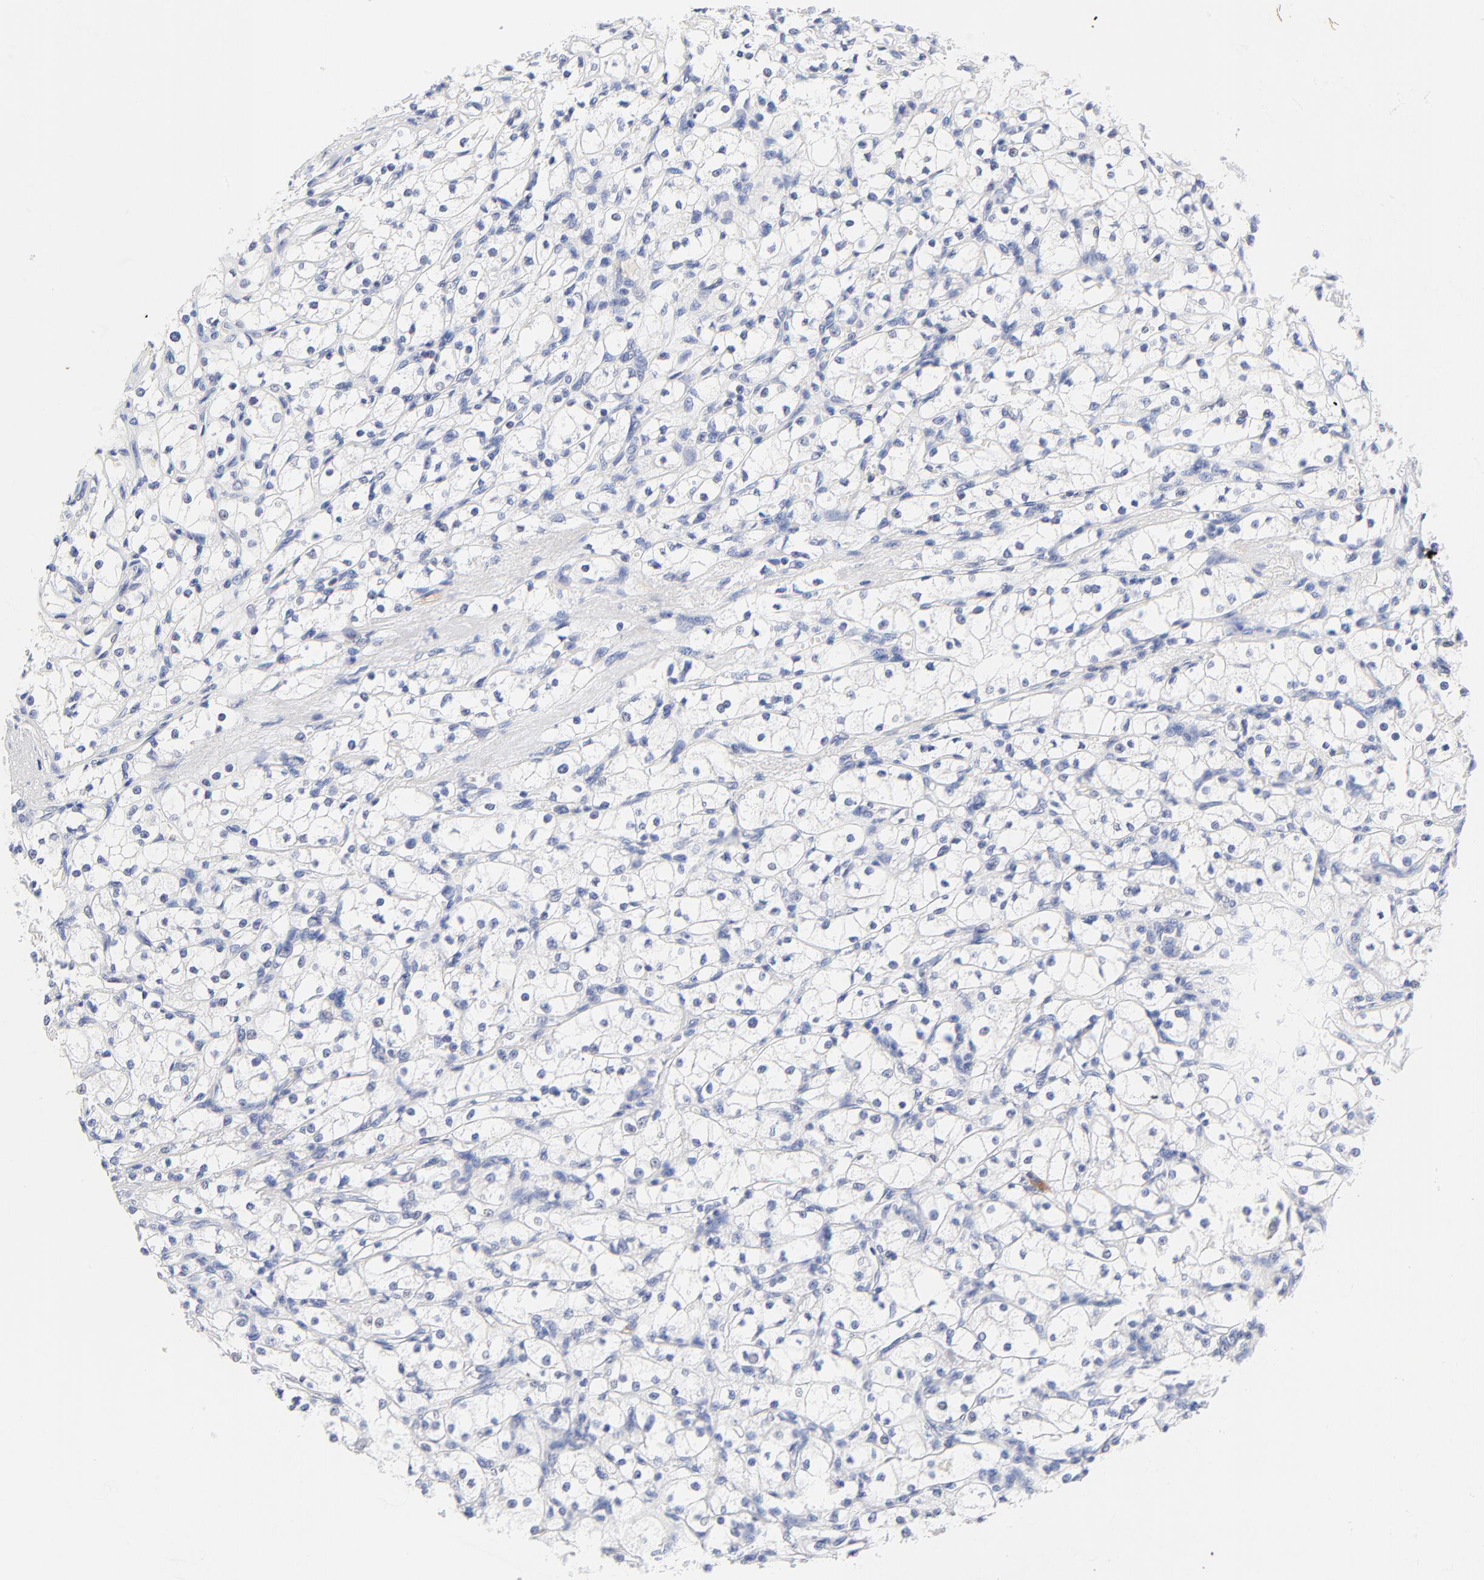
{"staining": {"intensity": "negative", "quantity": "none", "location": "none"}, "tissue": "renal cancer", "cell_type": "Tumor cells", "image_type": "cancer", "snomed": [{"axis": "morphology", "description": "Adenocarcinoma, NOS"}, {"axis": "topography", "description": "Kidney"}], "caption": "The IHC micrograph has no significant expression in tumor cells of adenocarcinoma (renal) tissue. The staining is performed using DAB (3,3'-diaminobenzidine) brown chromogen with nuclei counter-stained in using hematoxylin.", "gene": "TWNK", "patient": {"sex": "male", "age": 61}}